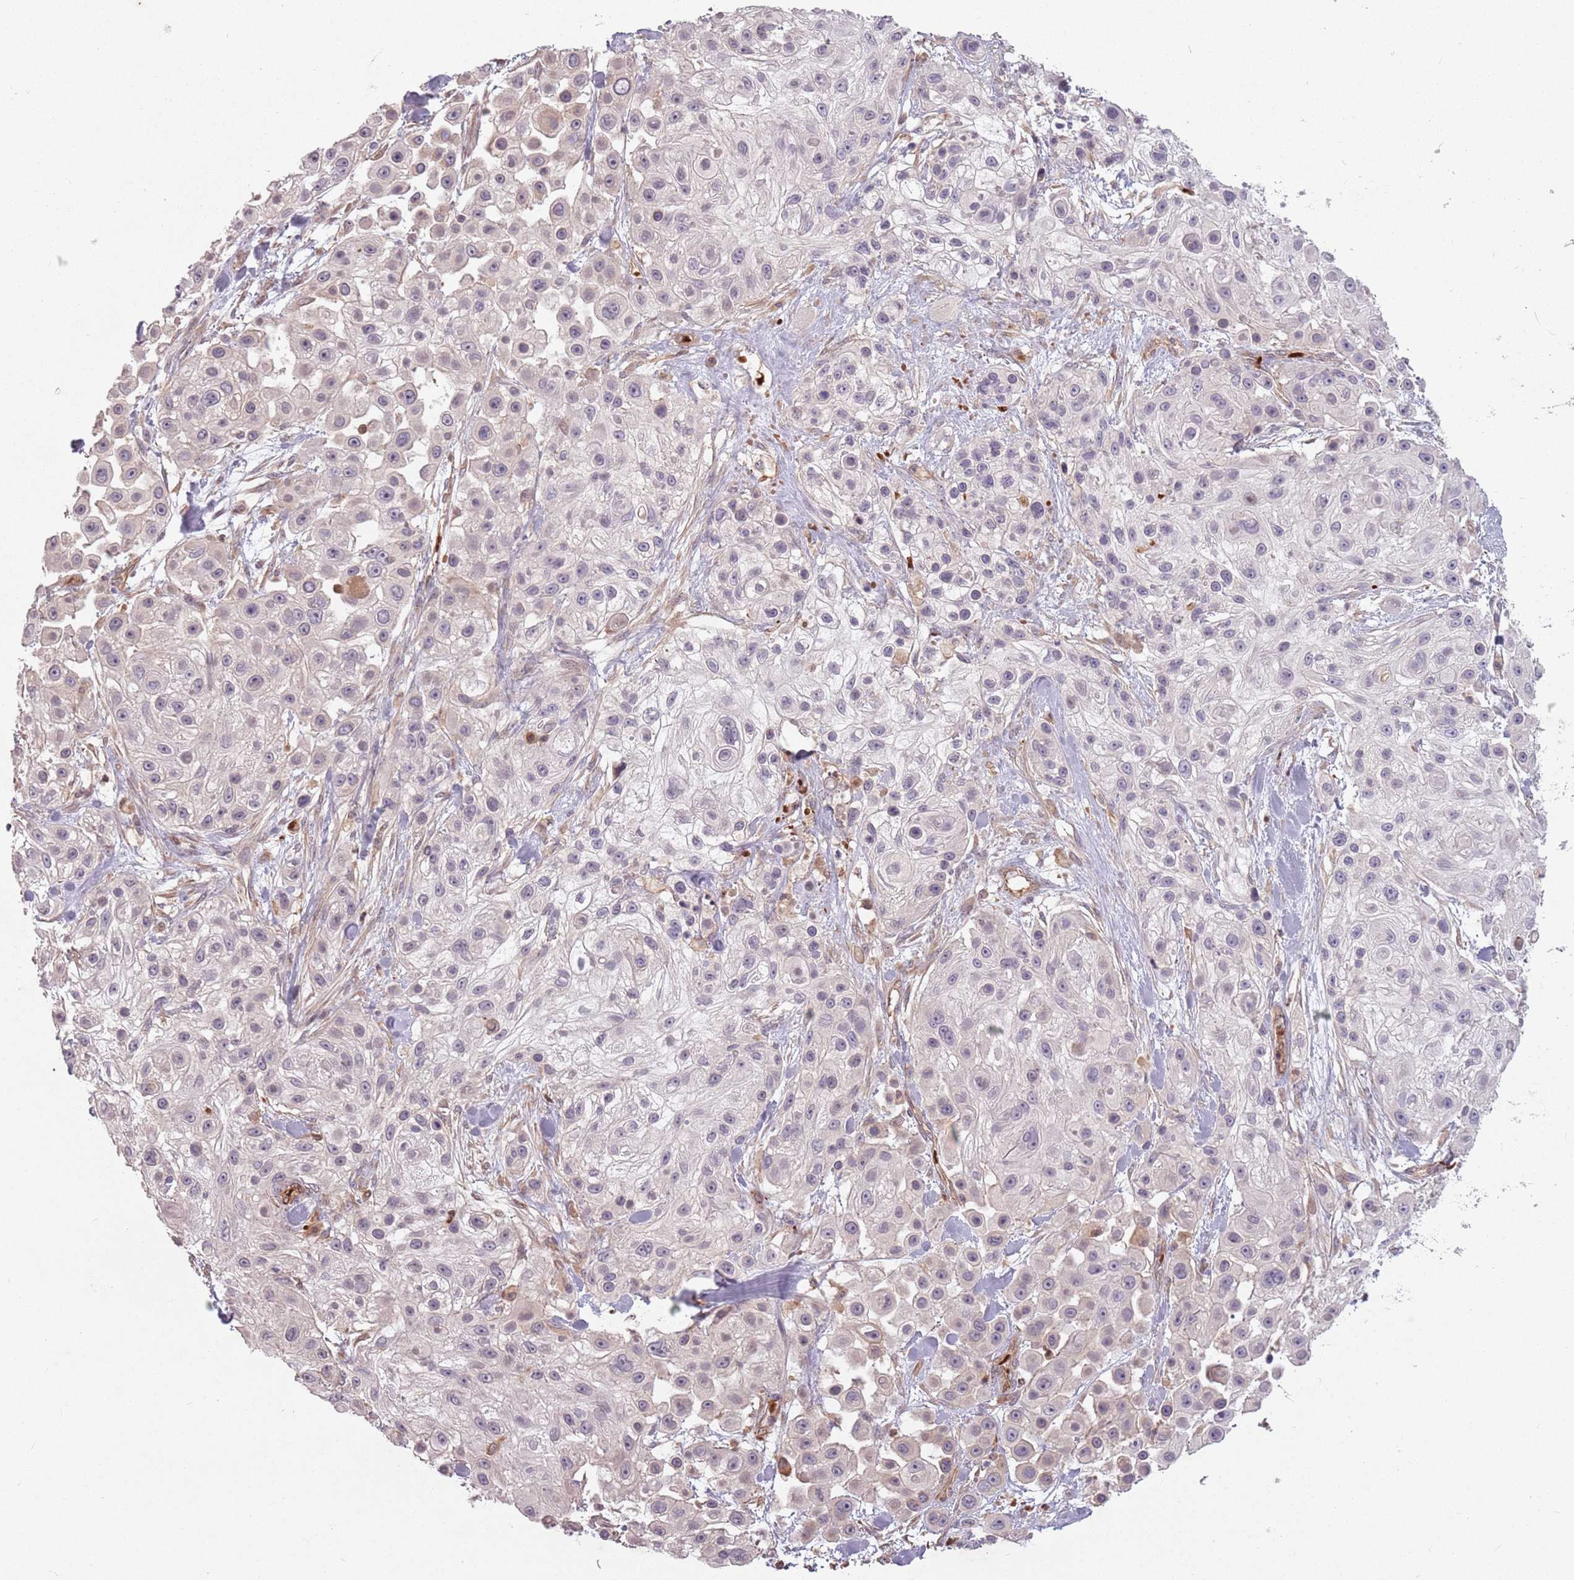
{"staining": {"intensity": "negative", "quantity": "none", "location": "none"}, "tissue": "skin cancer", "cell_type": "Tumor cells", "image_type": "cancer", "snomed": [{"axis": "morphology", "description": "Squamous cell carcinoma, NOS"}, {"axis": "topography", "description": "Skin"}], "caption": "High power microscopy photomicrograph of an immunohistochemistry histopathology image of skin cancer, revealing no significant staining in tumor cells. (Immunohistochemistry, brightfield microscopy, high magnification).", "gene": "GPR180", "patient": {"sex": "male", "age": 67}}